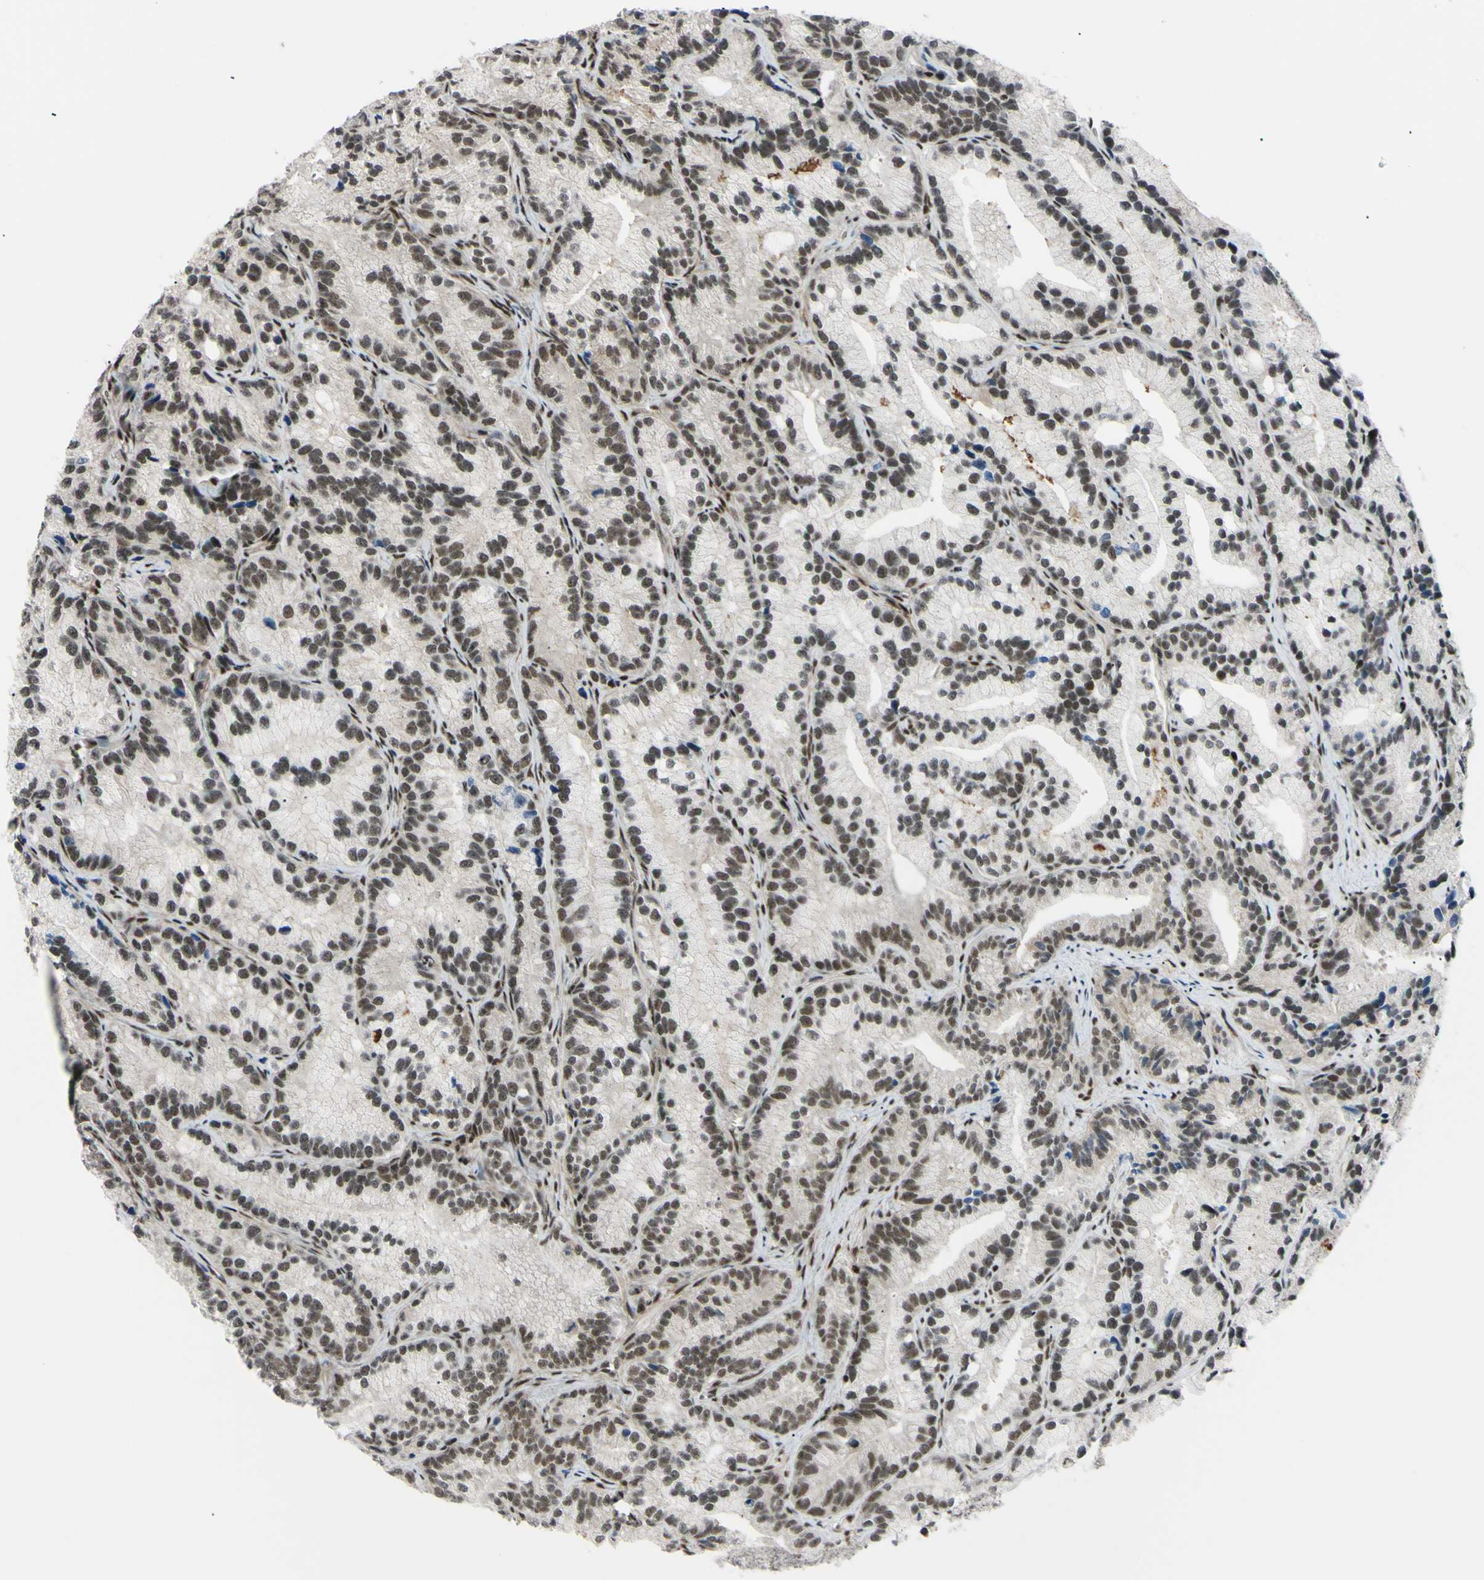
{"staining": {"intensity": "moderate", "quantity": ">75%", "location": "nuclear"}, "tissue": "prostate cancer", "cell_type": "Tumor cells", "image_type": "cancer", "snomed": [{"axis": "morphology", "description": "Adenocarcinoma, Low grade"}, {"axis": "topography", "description": "Prostate"}], "caption": "Prostate cancer (adenocarcinoma (low-grade)) stained with immunohistochemistry displays moderate nuclear staining in approximately >75% of tumor cells.", "gene": "THAP12", "patient": {"sex": "male", "age": 89}}